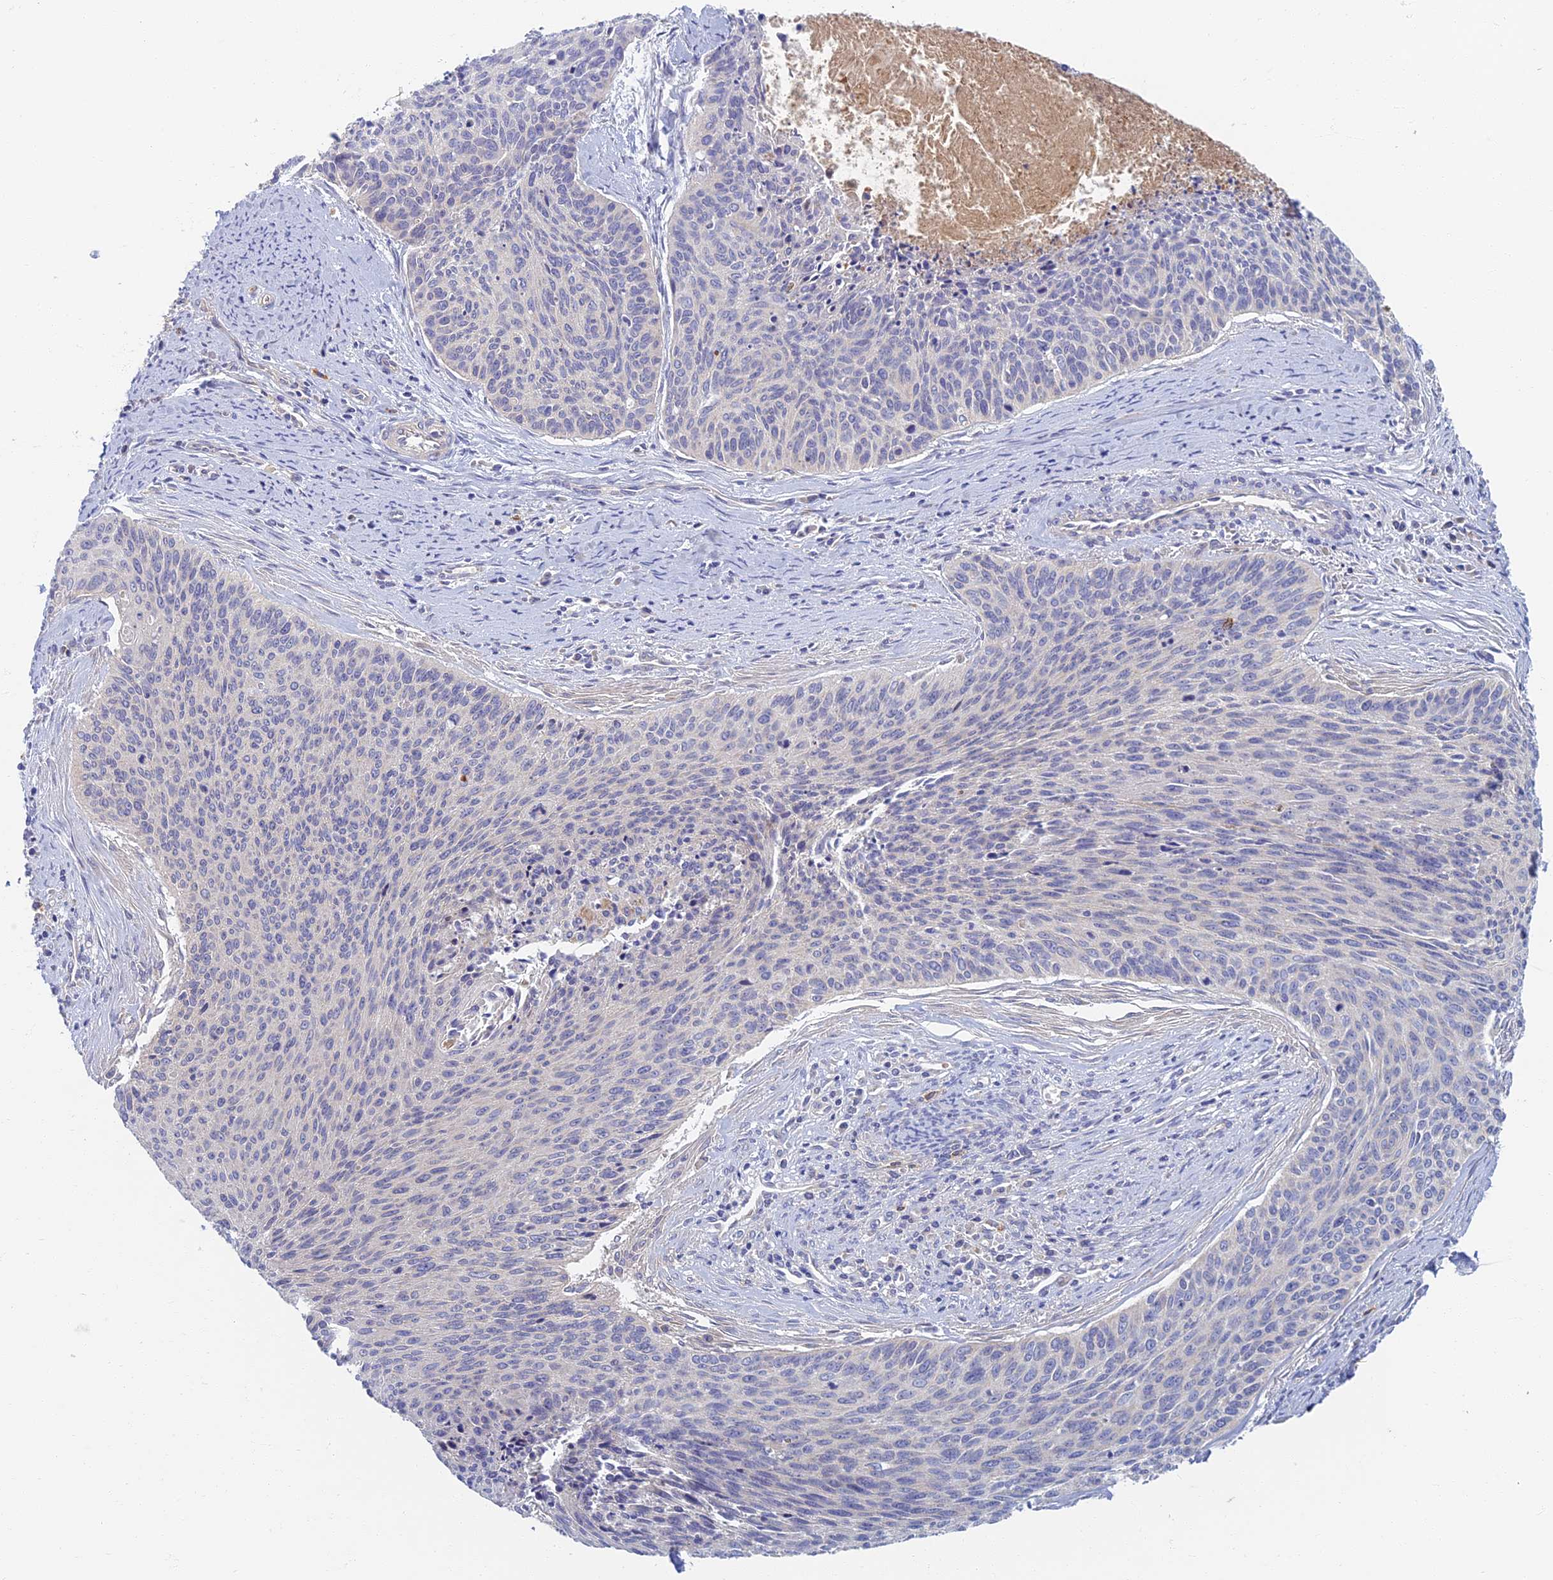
{"staining": {"intensity": "negative", "quantity": "none", "location": "none"}, "tissue": "cervical cancer", "cell_type": "Tumor cells", "image_type": "cancer", "snomed": [{"axis": "morphology", "description": "Squamous cell carcinoma, NOS"}, {"axis": "topography", "description": "Cervix"}], "caption": "This is an IHC photomicrograph of human squamous cell carcinoma (cervical). There is no staining in tumor cells.", "gene": "SOGA1", "patient": {"sex": "female", "age": 55}}